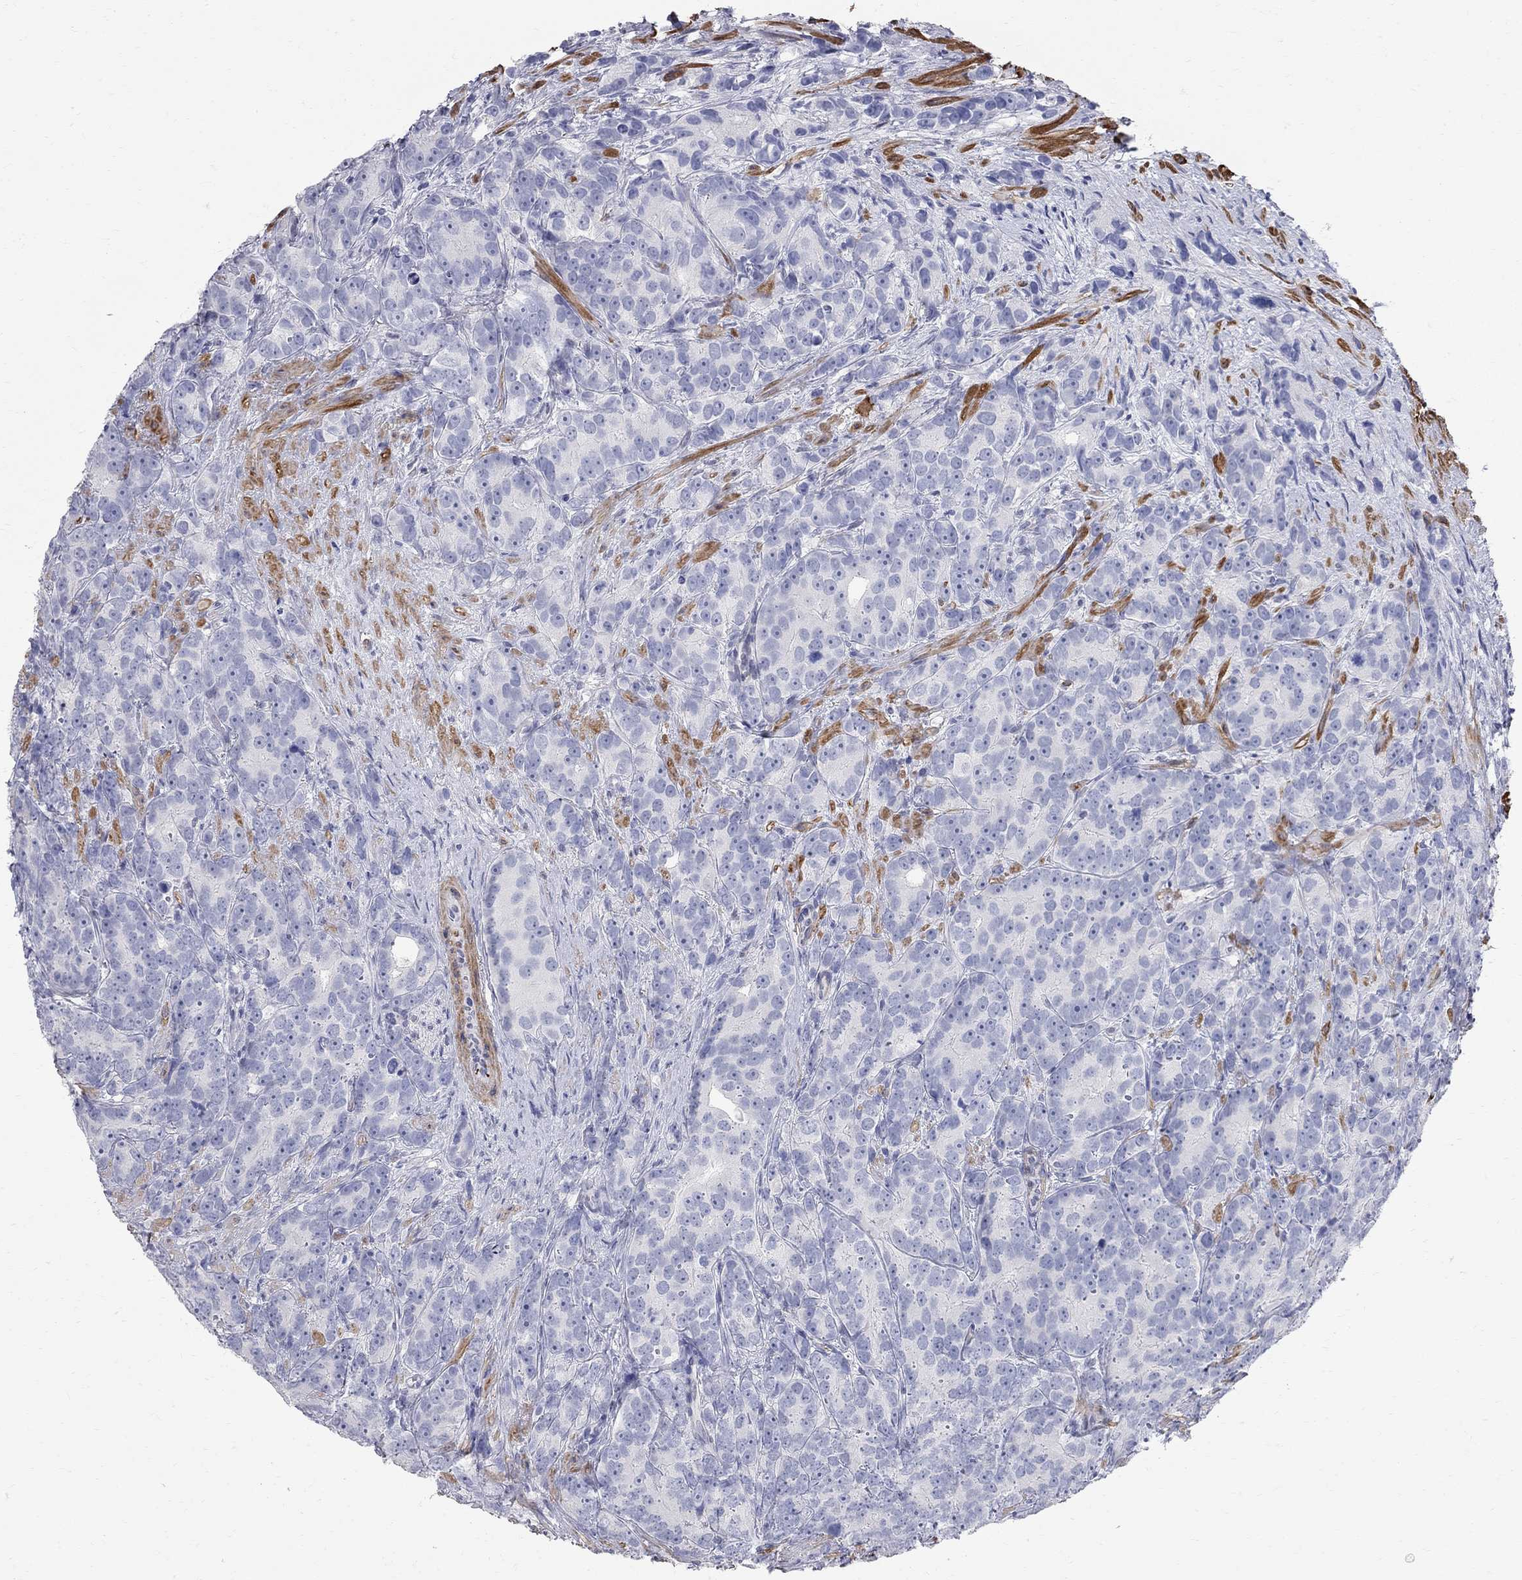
{"staining": {"intensity": "negative", "quantity": "none", "location": "none"}, "tissue": "prostate cancer", "cell_type": "Tumor cells", "image_type": "cancer", "snomed": [{"axis": "morphology", "description": "Adenocarcinoma, High grade"}, {"axis": "topography", "description": "Prostate"}], "caption": "Tumor cells are negative for brown protein staining in adenocarcinoma (high-grade) (prostate).", "gene": "BPIFB1", "patient": {"sex": "male", "age": 90}}